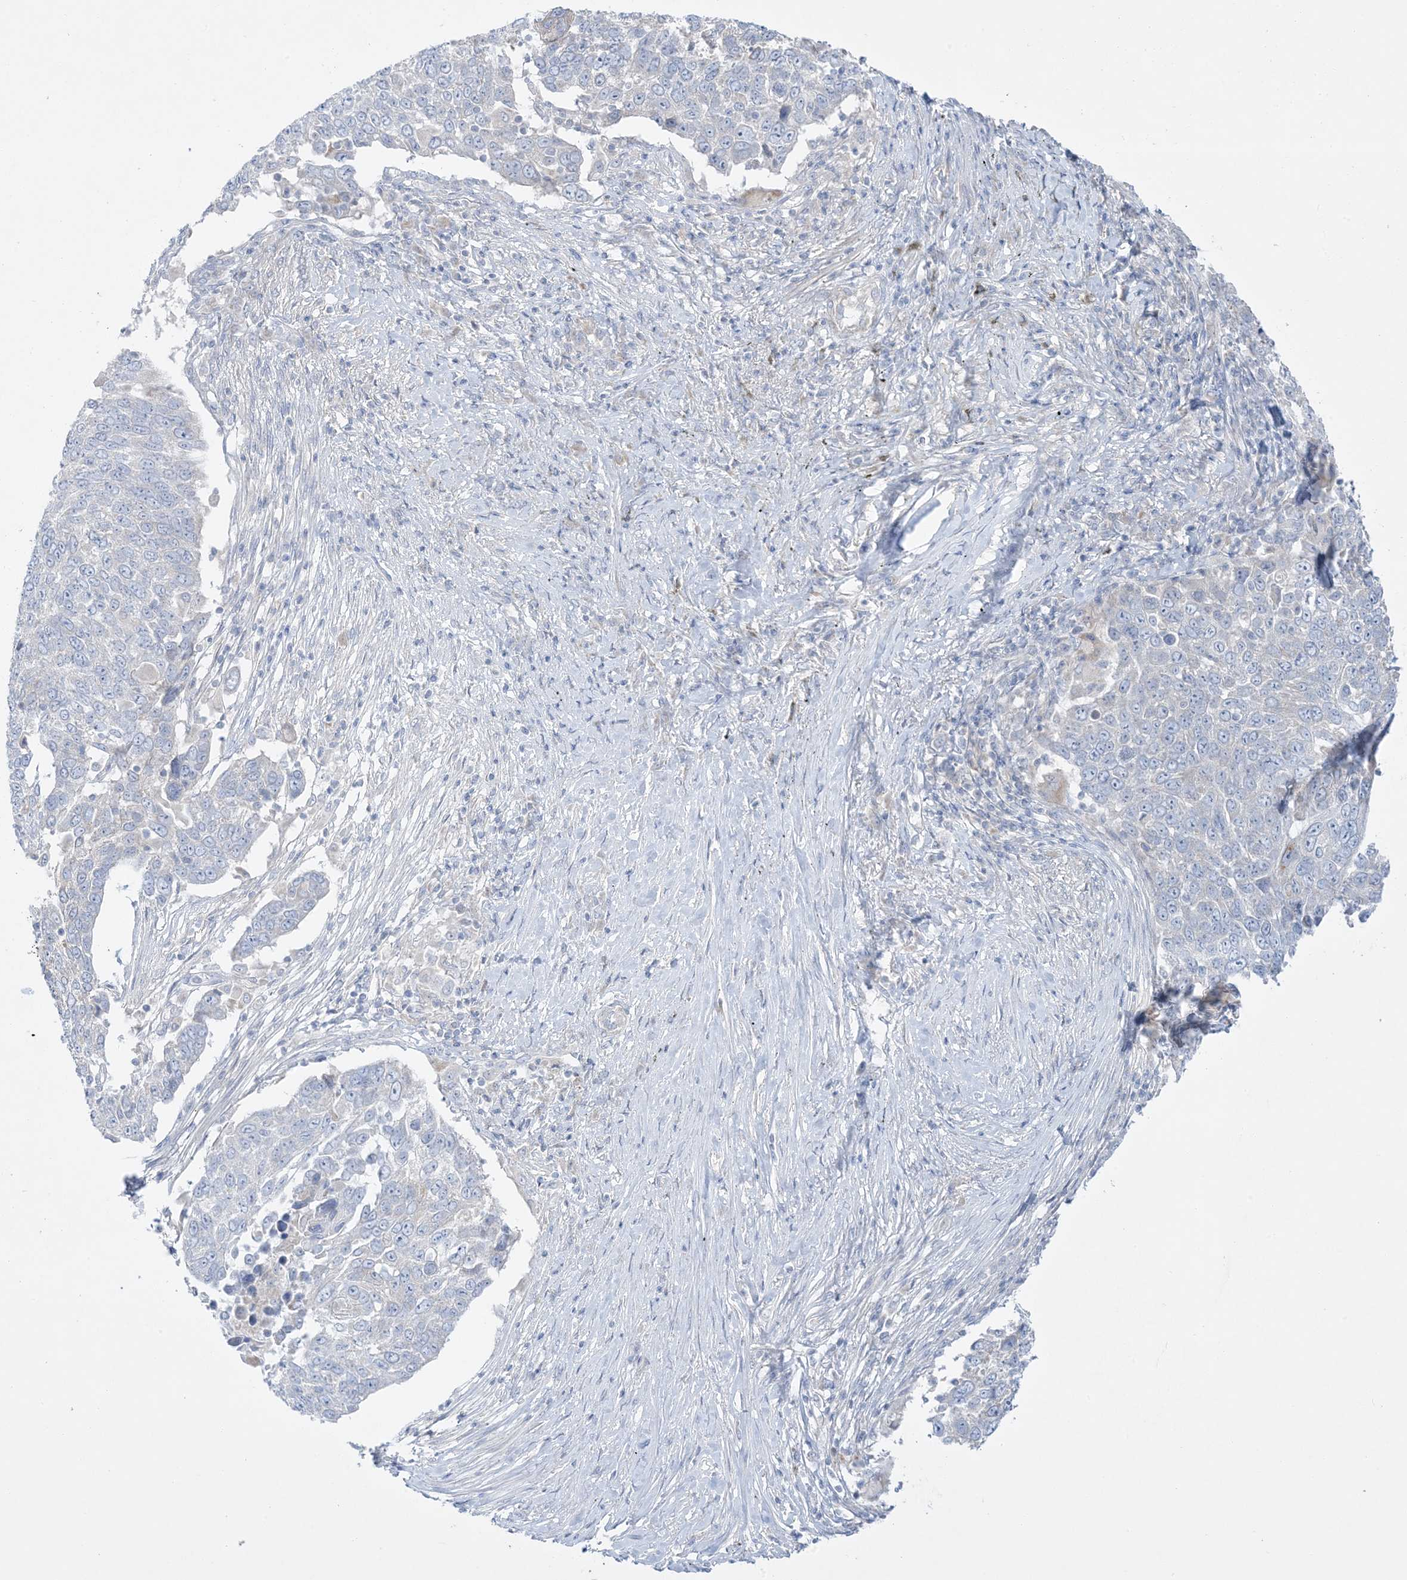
{"staining": {"intensity": "negative", "quantity": "none", "location": "none"}, "tissue": "lung cancer", "cell_type": "Tumor cells", "image_type": "cancer", "snomed": [{"axis": "morphology", "description": "Squamous cell carcinoma, NOS"}, {"axis": "topography", "description": "Lung"}], "caption": "An IHC micrograph of lung cancer is shown. There is no staining in tumor cells of lung cancer. (Brightfield microscopy of DAB (3,3'-diaminobenzidine) immunohistochemistry (IHC) at high magnification).", "gene": "FAM184A", "patient": {"sex": "male", "age": 66}}